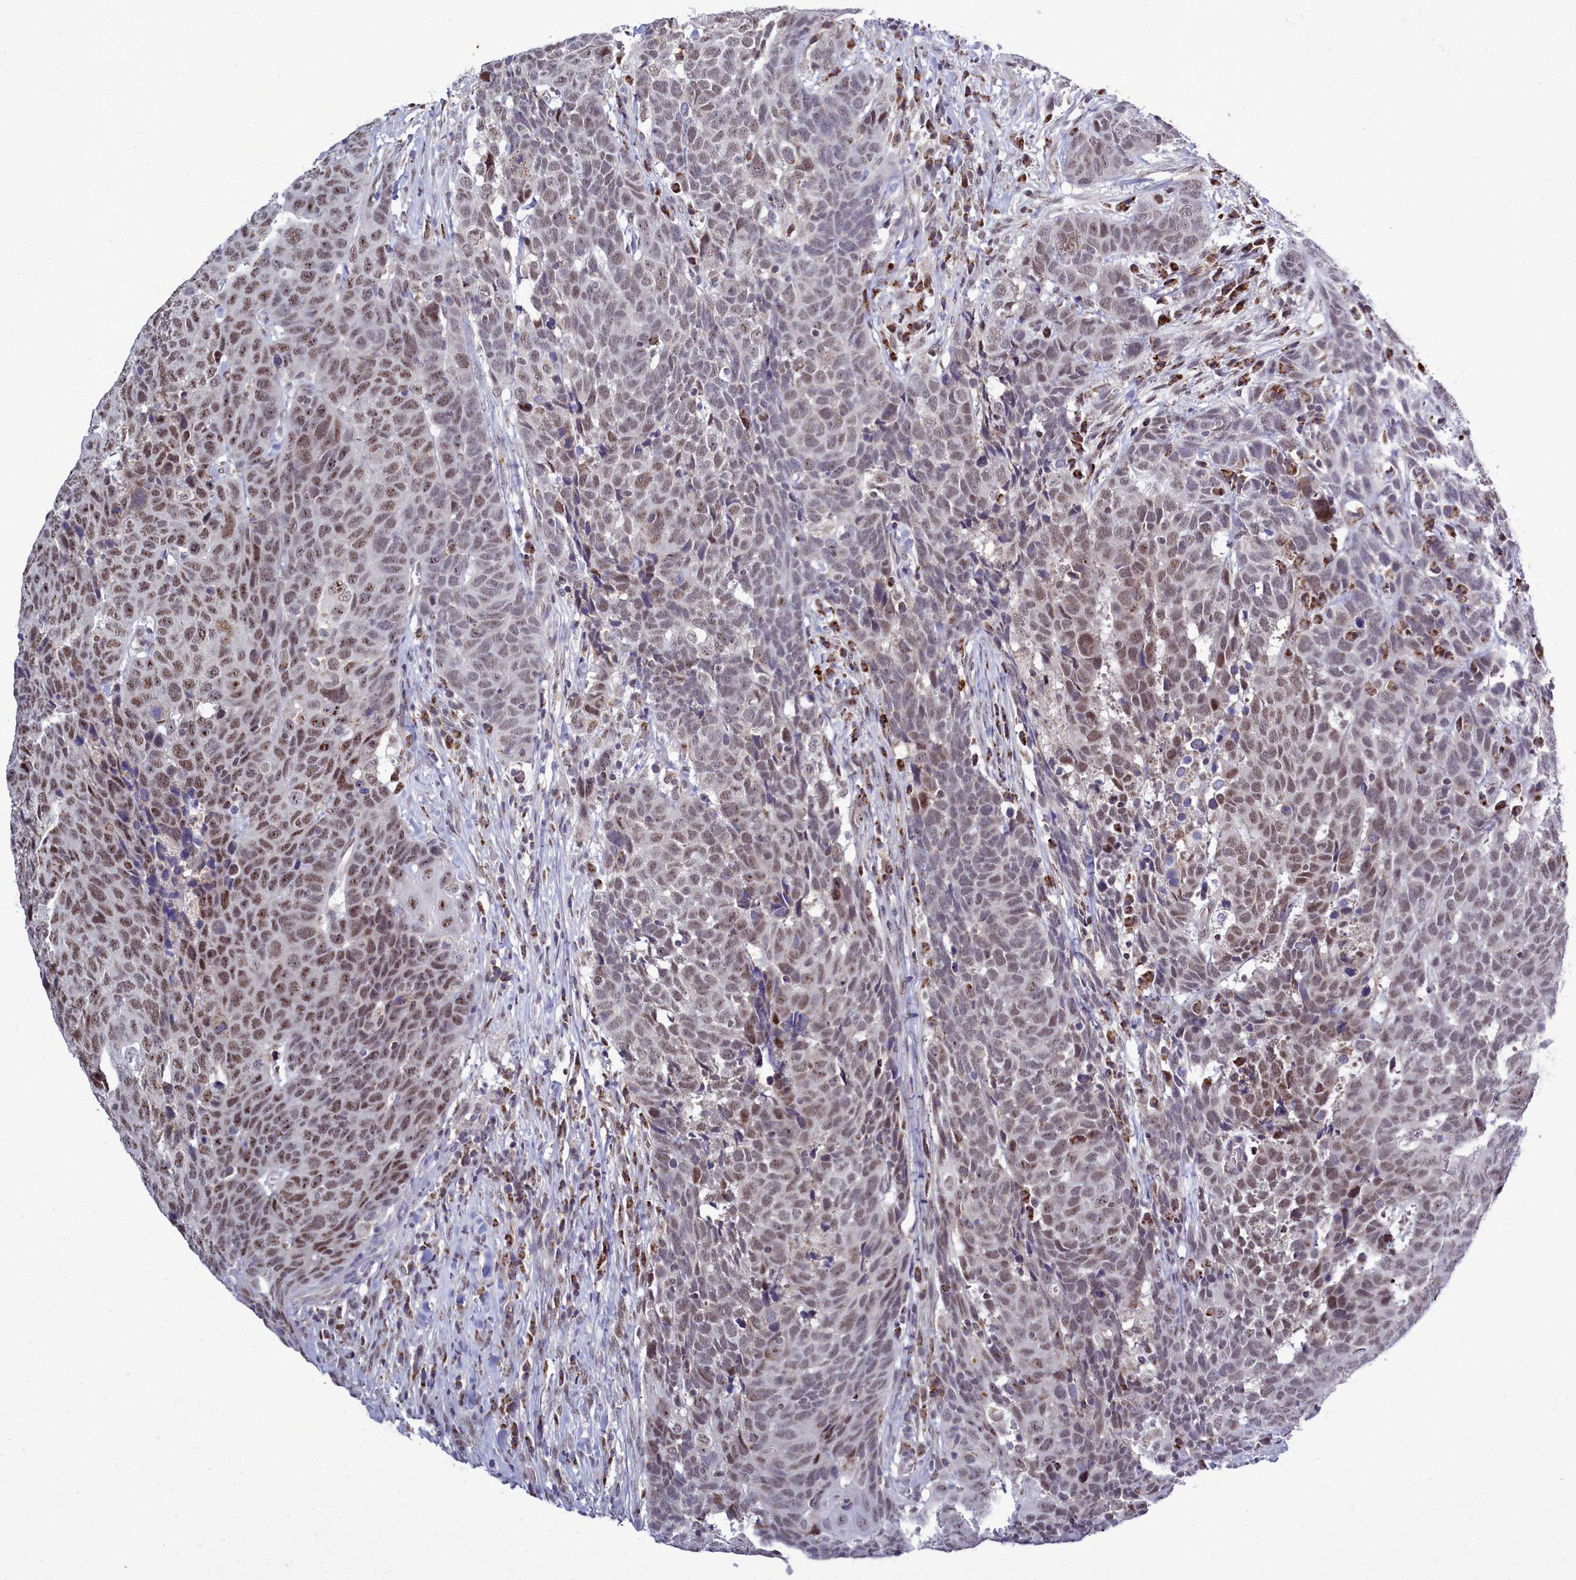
{"staining": {"intensity": "moderate", "quantity": ">75%", "location": "nuclear"}, "tissue": "head and neck cancer", "cell_type": "Tumor cells", "image_type": "cancer", "snomed": [{"axis": "morphology", "description": "Squamous cell carcinoma, NOS"}, {"axis": "topography", "description": "Head-Neck"}], "caption": "Immunohistochemical staining of head and neck cancer (squamous cell carcinoma) shows medium levels of moderate nuclear protein positivity in approximately >75% of tumor cells.", "gene": "POM121L2", "patient": {"sex": "male", "age": 66}}